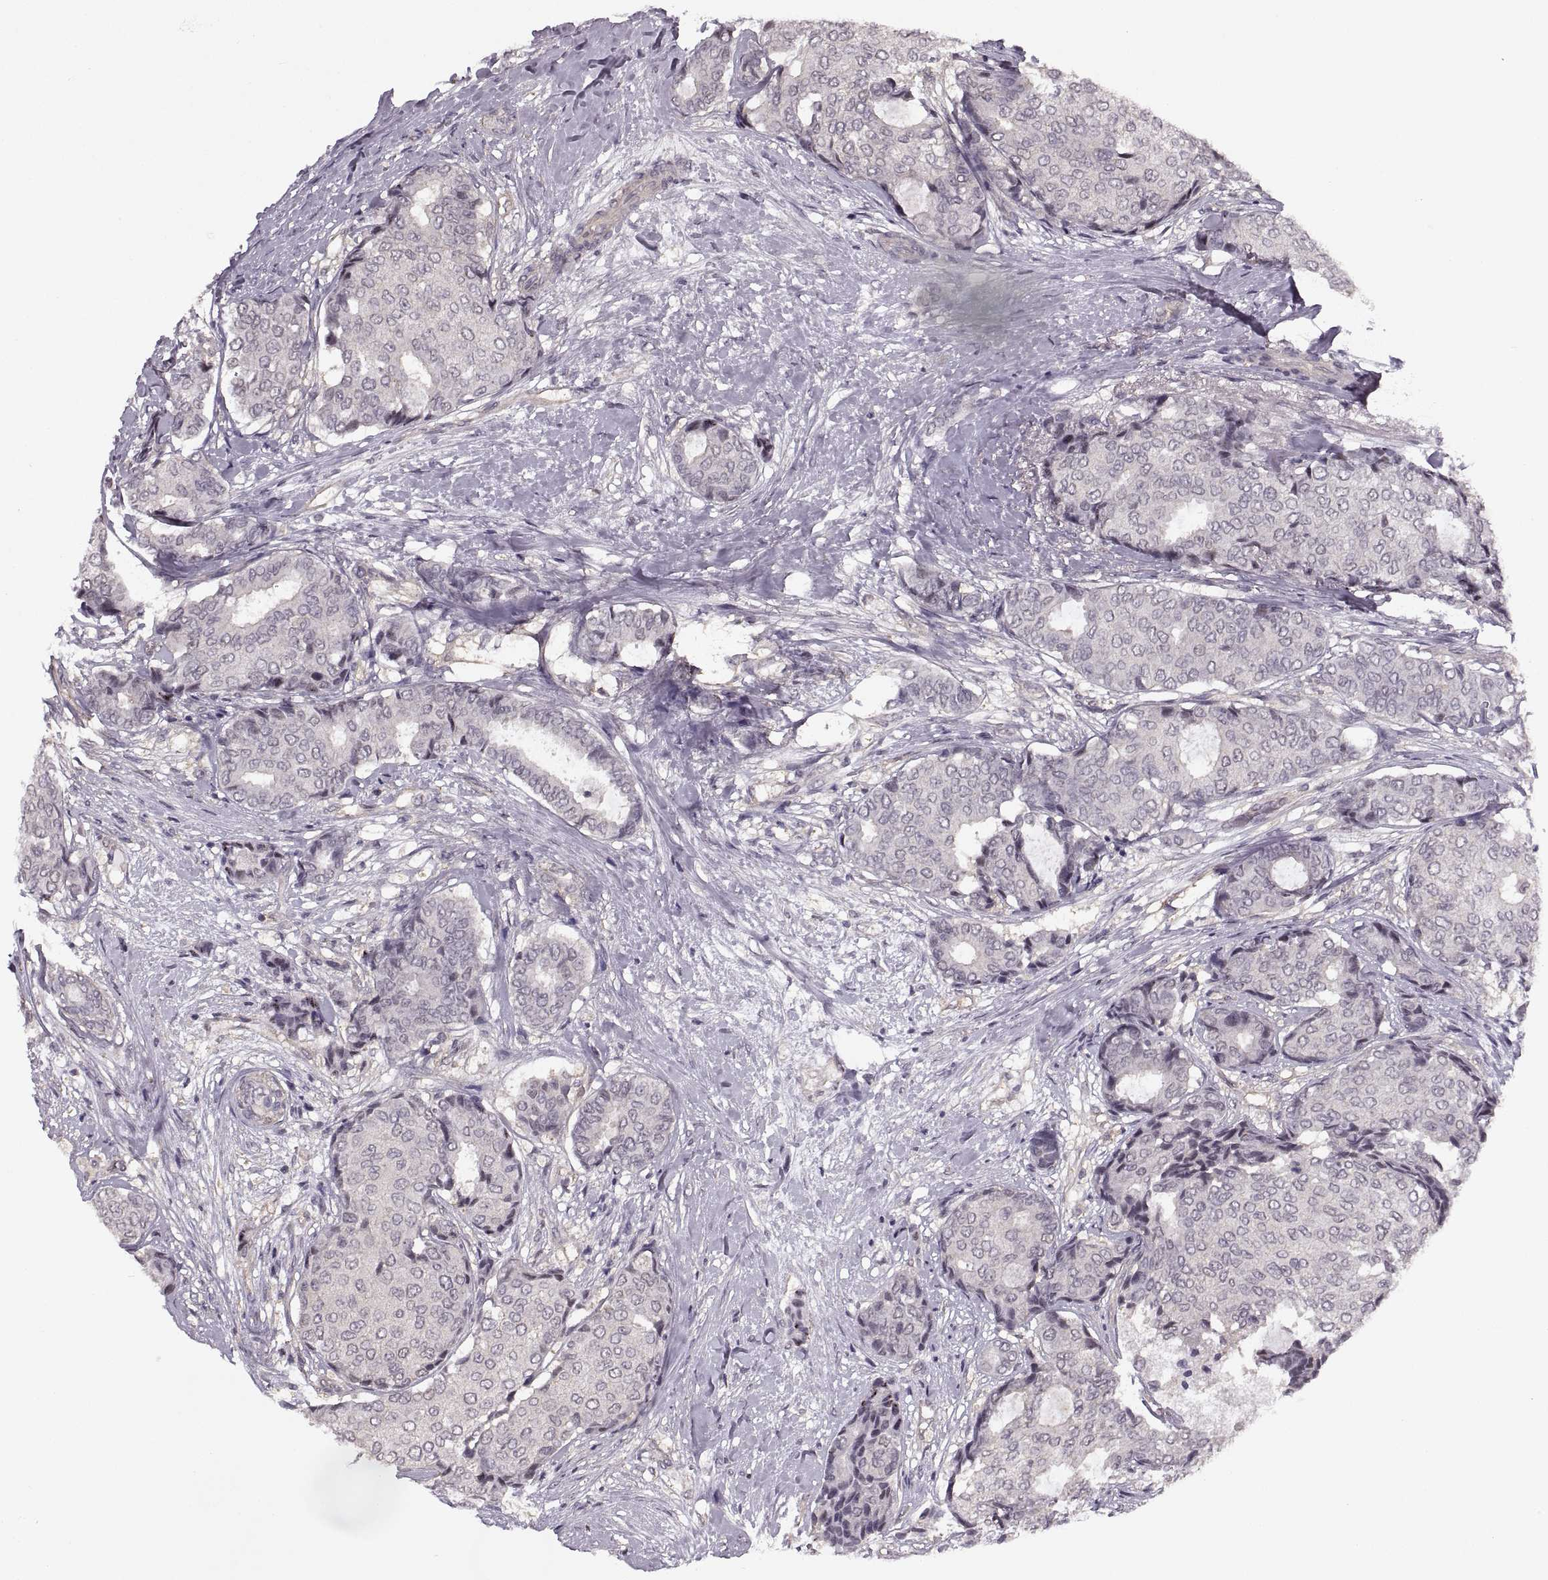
{"staining": {"intensity": "negative", "quantity": "none", "location": "none"}, "tissue": "breast cancer", "cell_type": "Tumor cells", "image_type": "cancer", "snomed": [{"axis": "morphology", "description": "Duct carcinoma"}, {"axis": "topography", "description": "Breast"}], "caption": "An image of human breast invasive ductal carcinoma is negative for staining in tumor cells.", "gene": "LUZP2", "patient": {"sex": "female", "age": 75}}